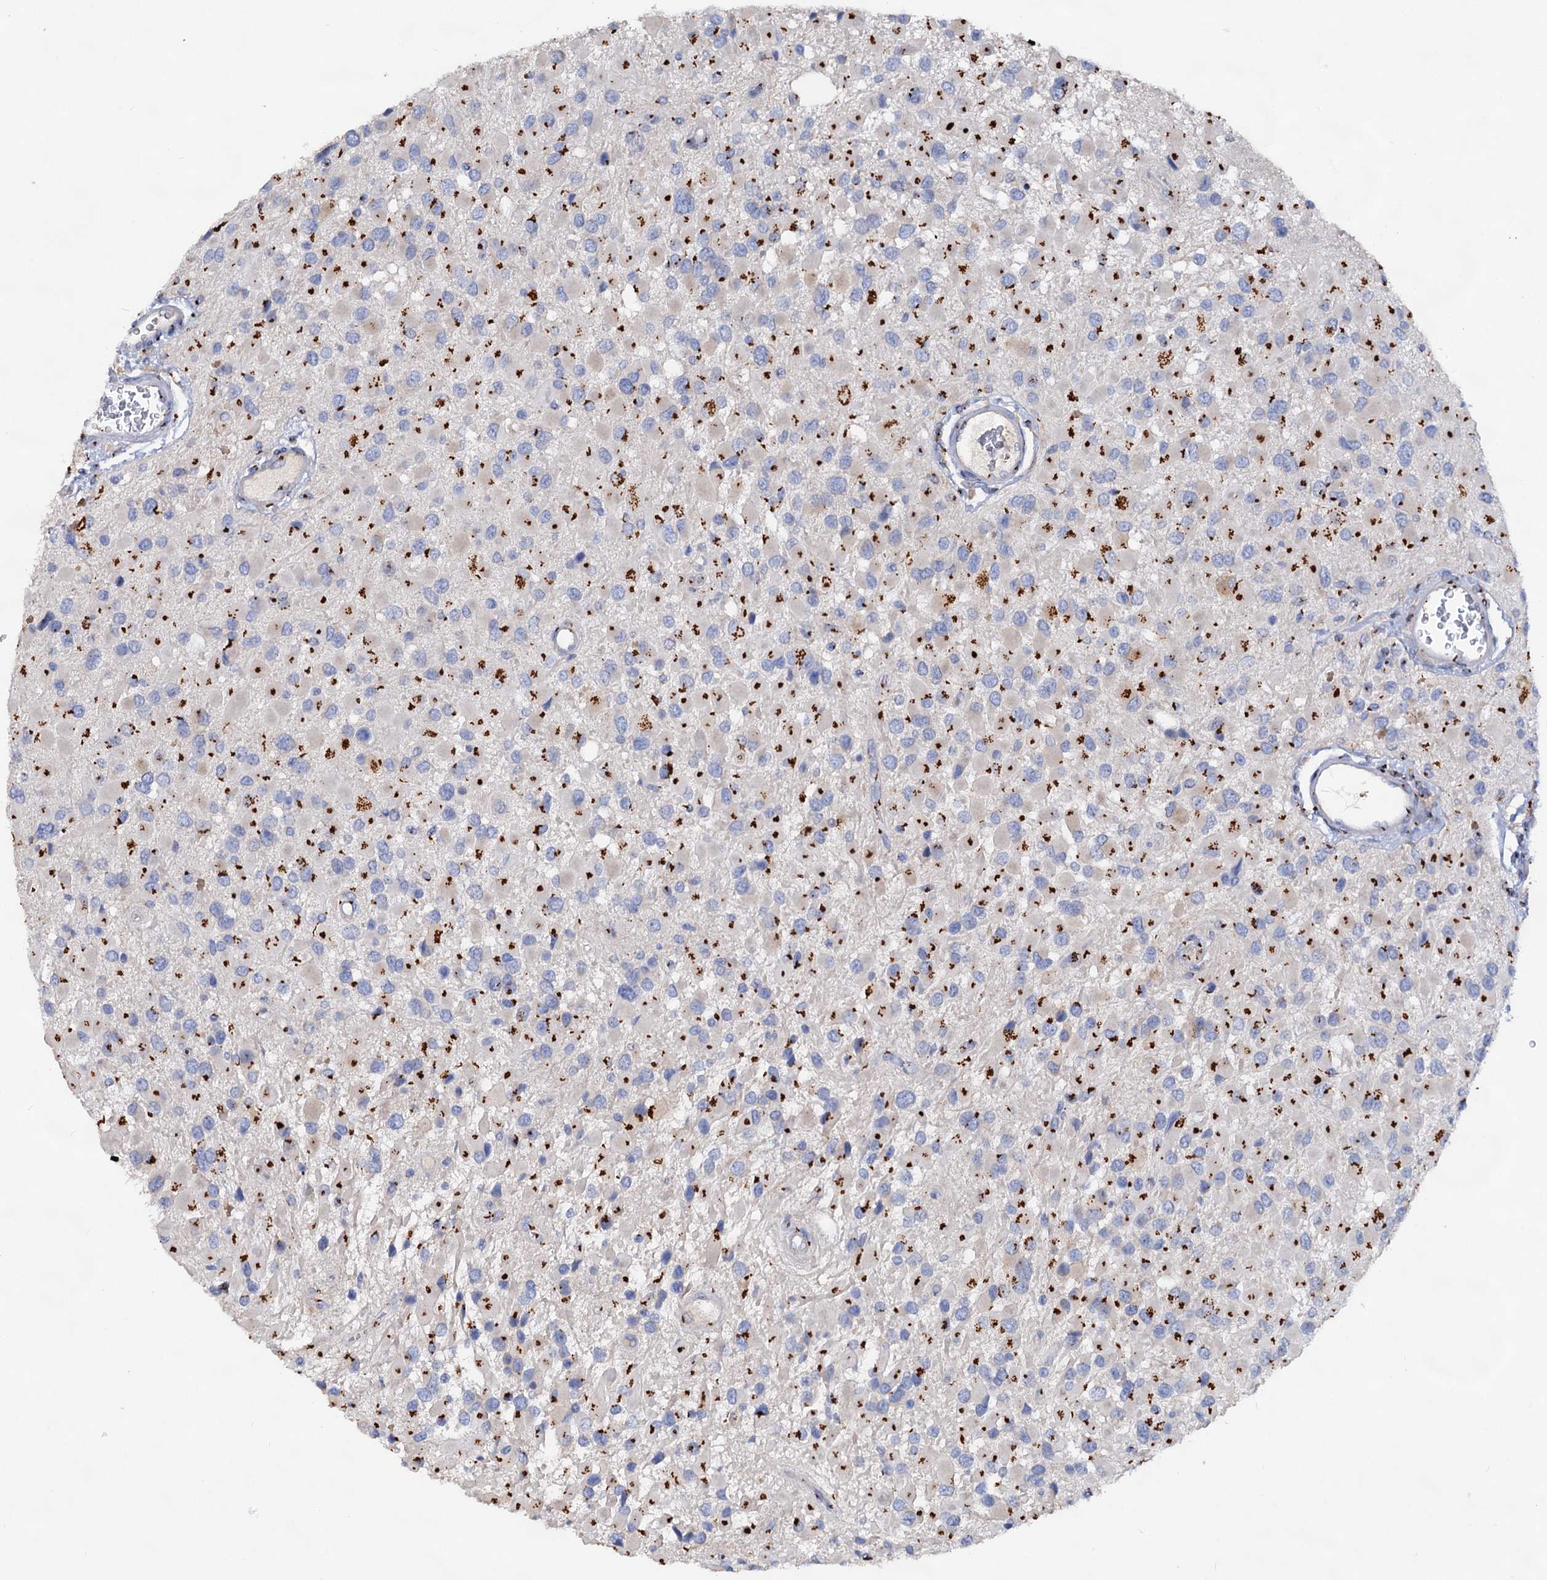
{"staining": {"intensity": "strong", "quantity": "<25%", "location": "cytoplasmic/membranous"}, "tissue": "glioma", "cell_type": "Tumor cells", "image_type": "cancer", "snomed": [{"axis": "morphology", "description": "Glioma, malignant, High grade"}, {"axis": "topography", "description": "Brain"}], "caption": "Immunohistochemical staining of glioma shows strong cytoplasmic/membranous protein staining in about <25% of tumor cells.", "gene": "TM9SF3", "patient": {"sex": "male", "age": 53}}